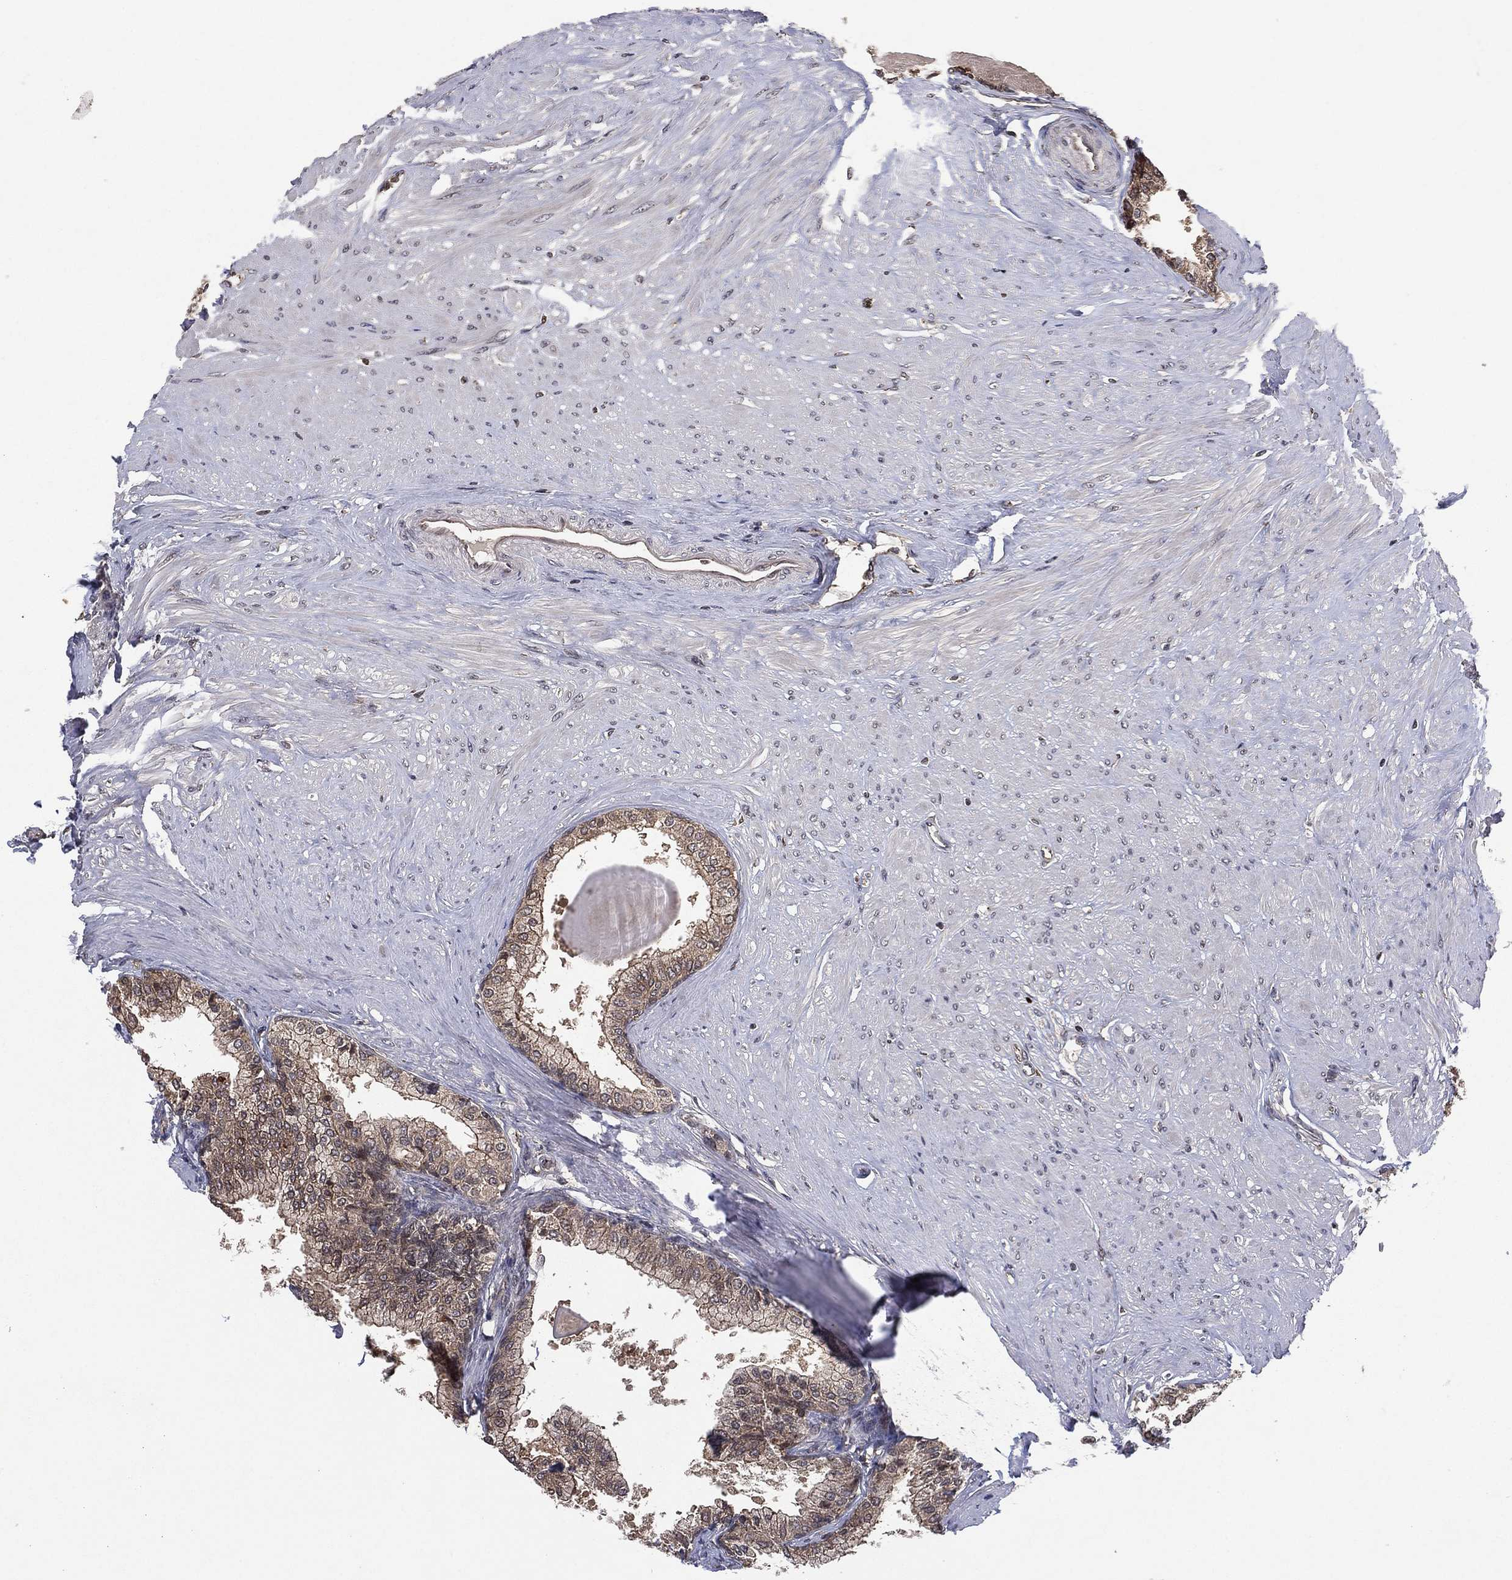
{"staining": {"intensity": "negative", "quantity": "none", "location": "none"}, "tissue": "prostate", "cell_type": "Glandular cells", "image_type": "normal", "snomed": [{"axis": "morphology", "description": "Normal tissue, NOS"}, {"axis": "topography", "description": "Prostate"}], "caption": "An IHC photomicrograph of benign prostate is shown. There is no staining in glandular cells of prostate.", "gene": "ATG4B", "patient": {"sex": "male", "age": 63}}